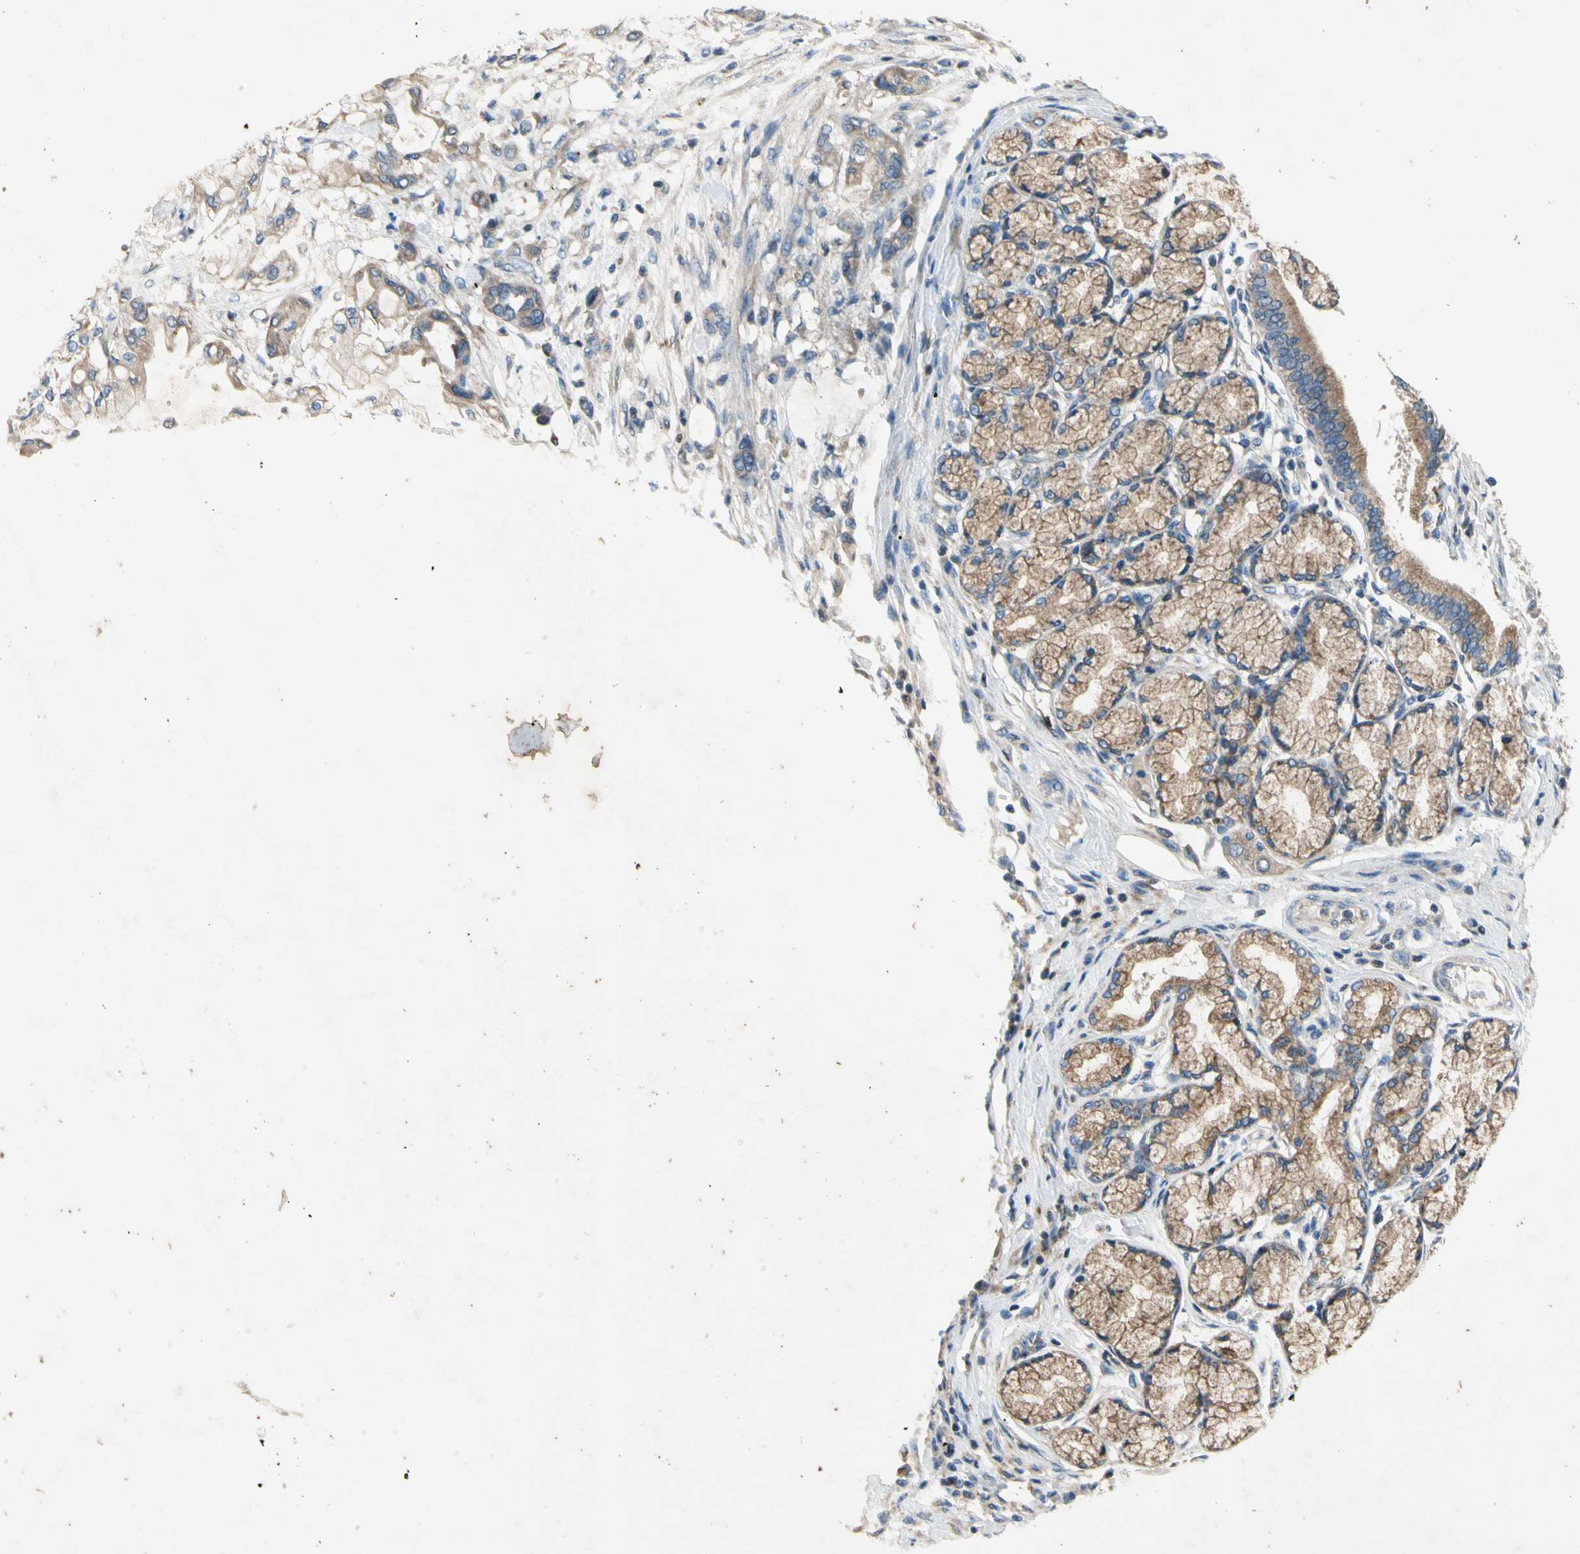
{"staining": {"intensity": "weak", "quantity": ">75%", "location": "cytoplasmic/membranous"}, "tissue": "pancreatic cancer", "cell_type": "Tumor cells", "image_type": "cancer", "snomed": [{"axis": "morphology", "description": "Adenocarcinoma, NOS"}, {"axis": "morphology", "description": "Adenocarcinoma, metastatic, NOS"}, {"axis": "topography", "description": "Lymph node"}, {"axis": "topography", "description": "Pancreas"}, {"axis": "topography", "description": "Duodenum"}], "caption": "Protein staining exhibits weak cytoplasmic/membranous expression in approximately >75% of tumor cells in pancreatic adenocarcinoma.", "gene": "TBX21", "patient": {"sex": "female", "age": 64}}